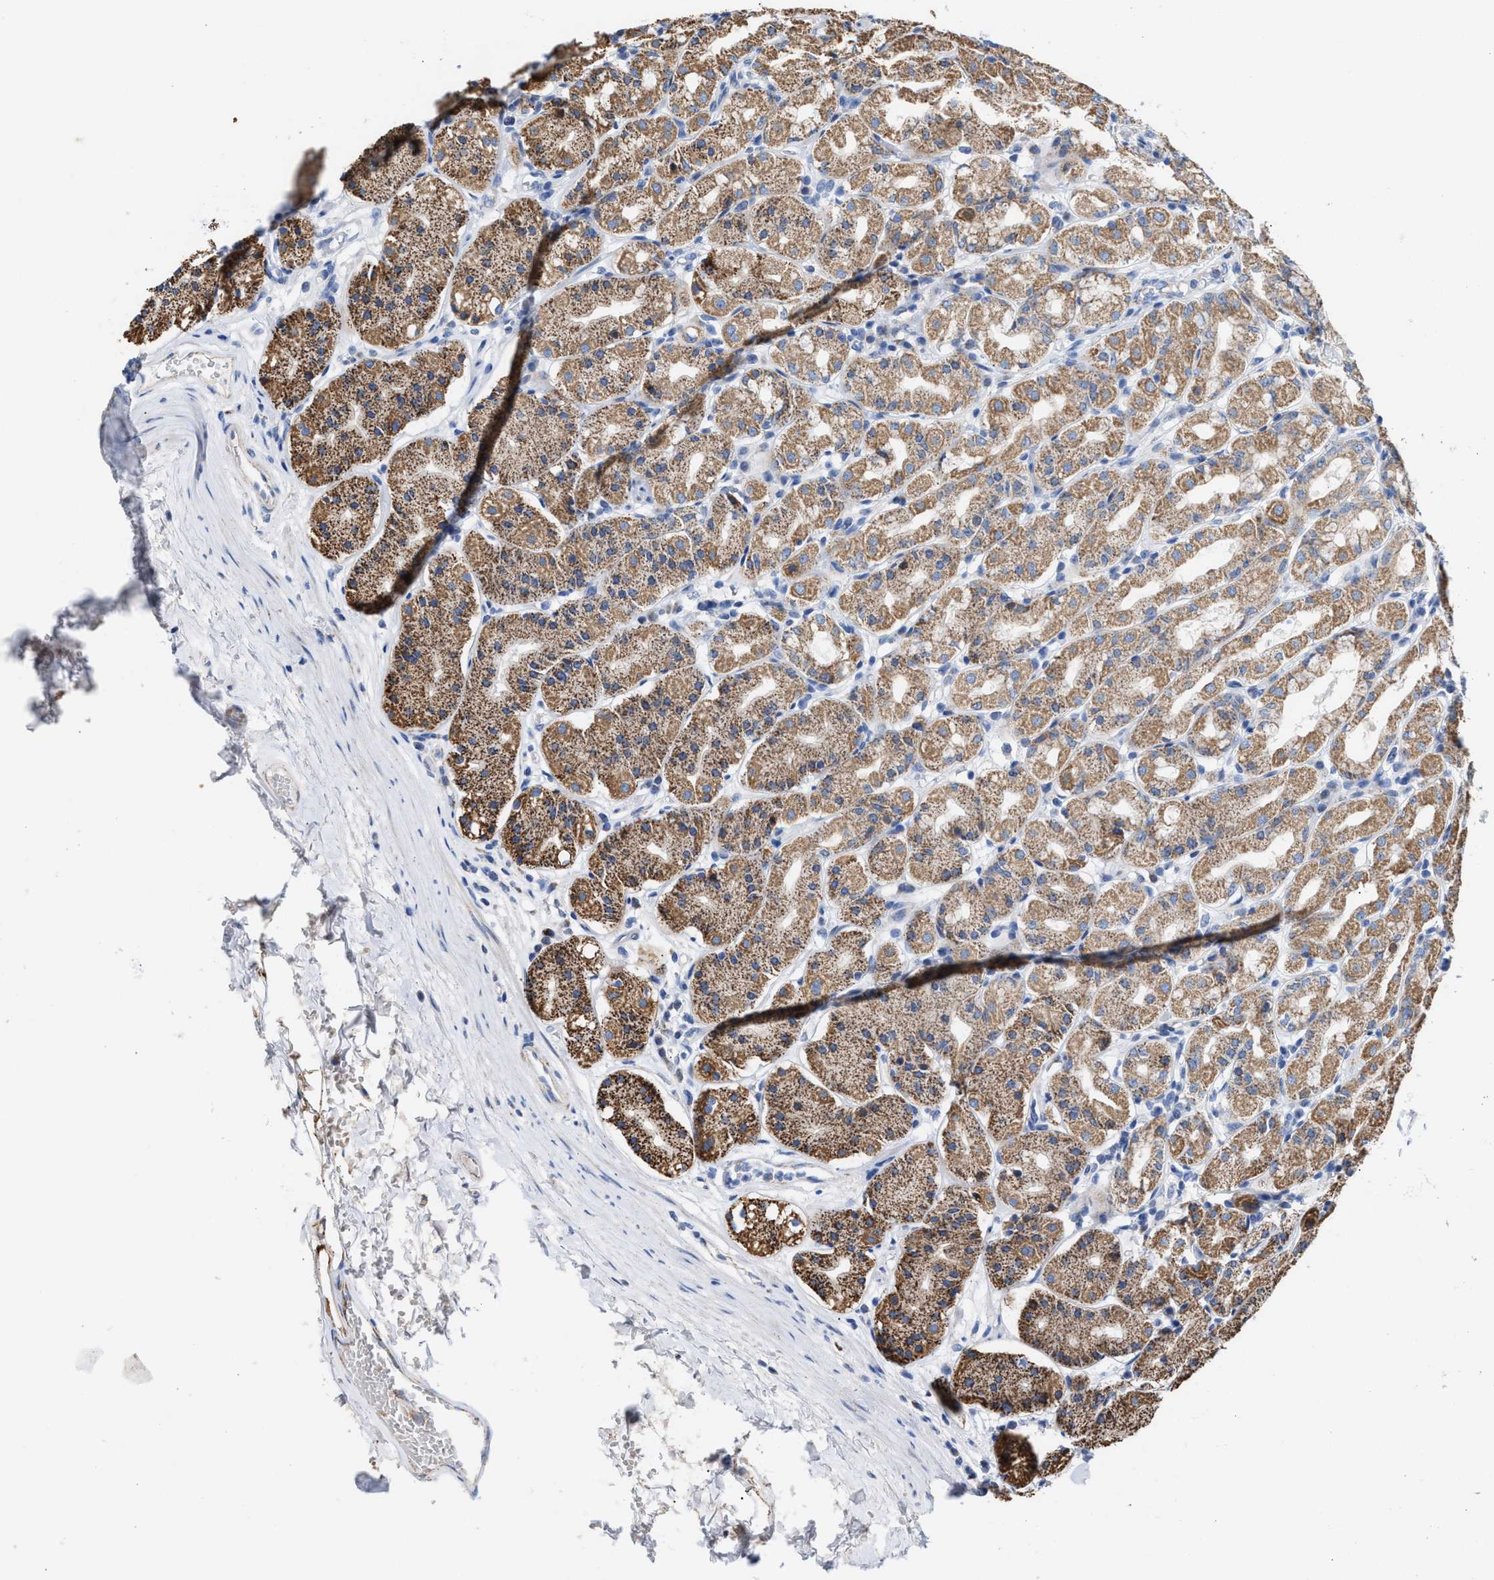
{"staining": {"intensity": "moderate", "quantity": ">75%", "location": "cytoplasmic/membranous"}, "tissue": "stomach", "cell_type": "Glandular cells", "image_type": "normal", "snomed": [{"axis": "morphology", "description": "Normal tissue, NOS"}, {"axis": "topography", "description": "Stomach"}, {"axis": "topography", "description": "Stomach, lower"}], "caption": "Approximately >75% of glandular cells in benign stomach display moderate cytoplasmic/membranous protein expression as visualized by brown immunohistochemical staining.", "gene": "JAG1", "patient": {"sex": "female", "age": 56}}